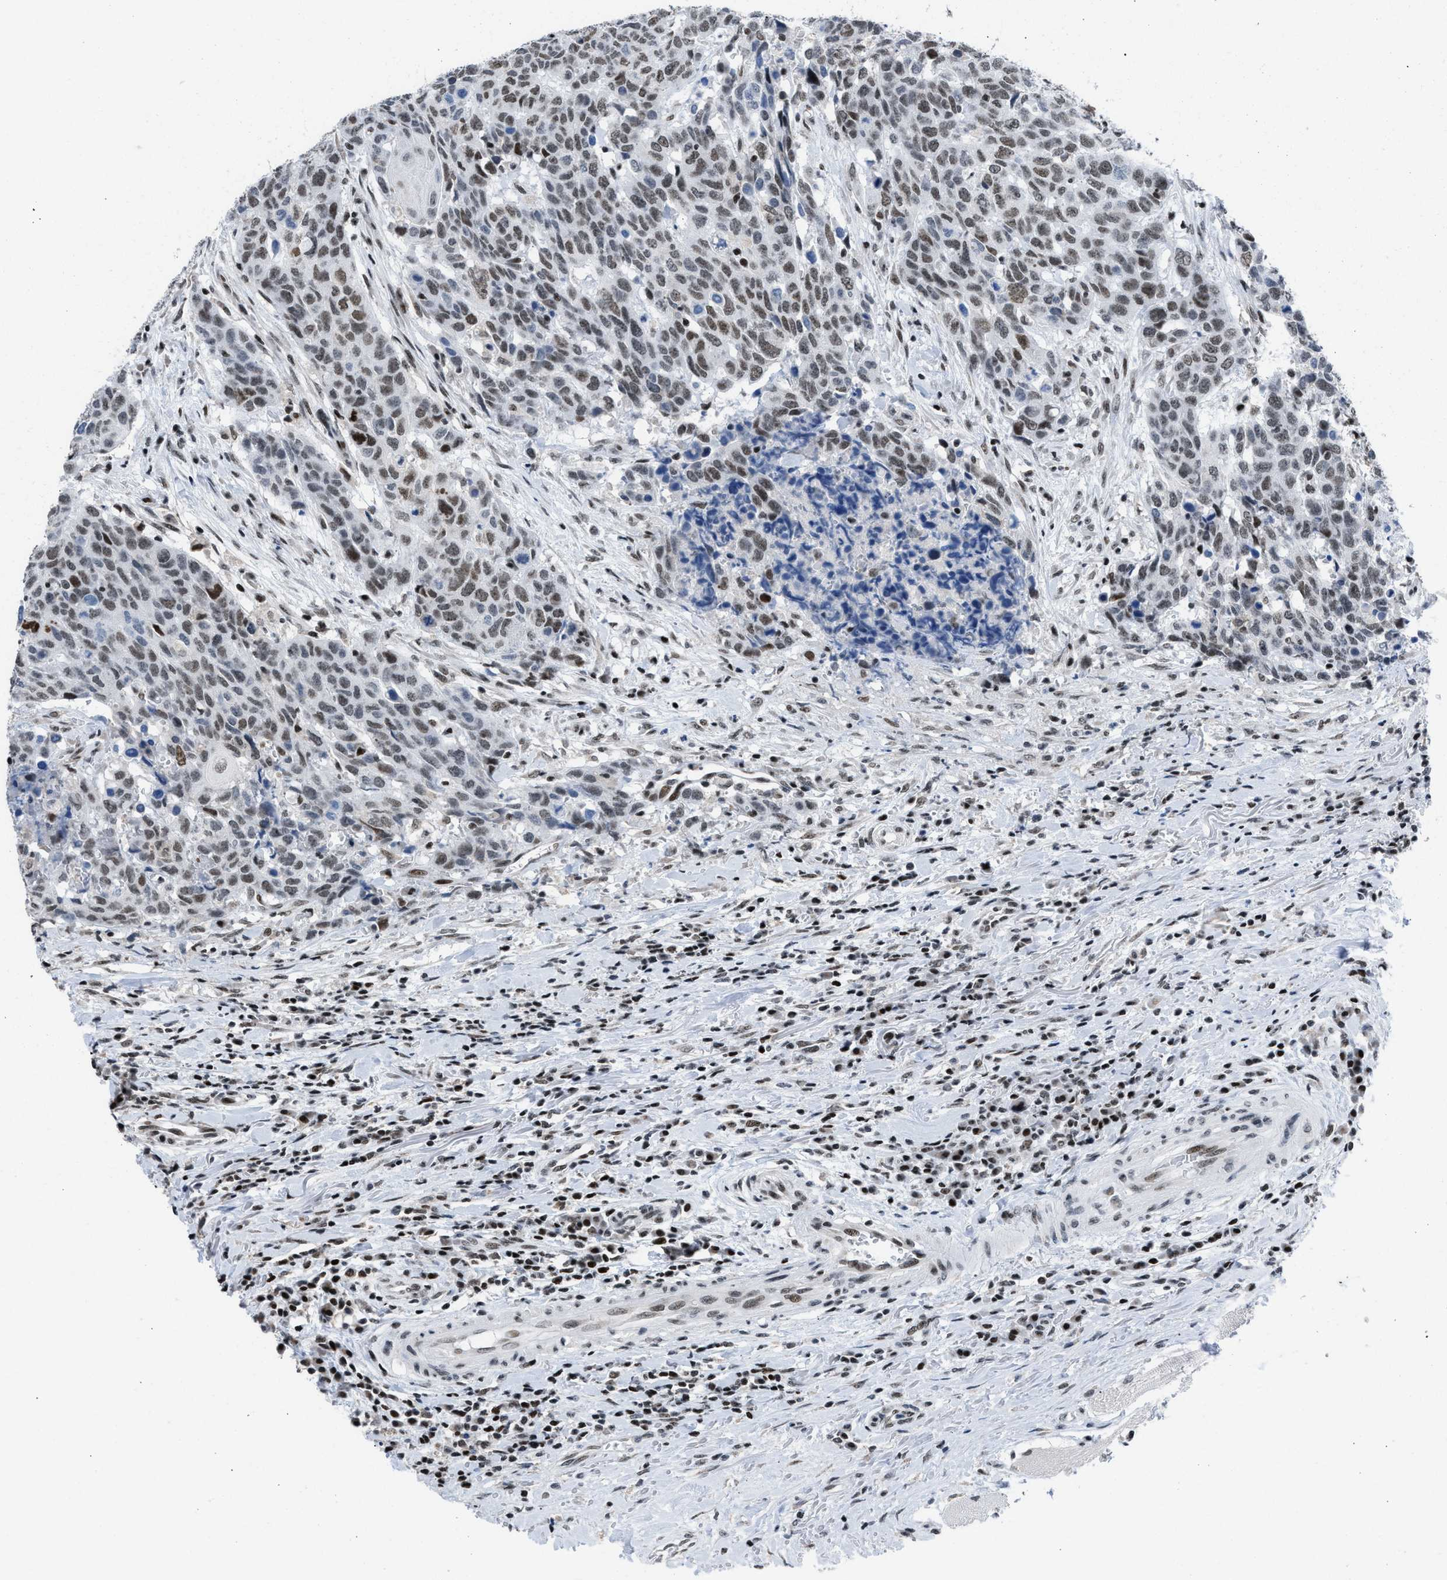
{"staining": {"intensity": "weak", "quantity": ">75%", "location": "nuclear"}, "tissue": "head and neck cancer", "cell_type": "Tumor cells", "image_type": "cancer", "snomed": [{"axis": "morphology", "description": "Squamous cell carcinoma, NOS"}, {"axis": "topography", "description": "Head-Neck"}], "caption": "This is a micrograph of immunohistochemistry staining of head and neck cancer, which shows weak expression in the nuclear of tumor cells.", "gene": "TERF2IP", "patient": {"sex": "male", "age": 66}}